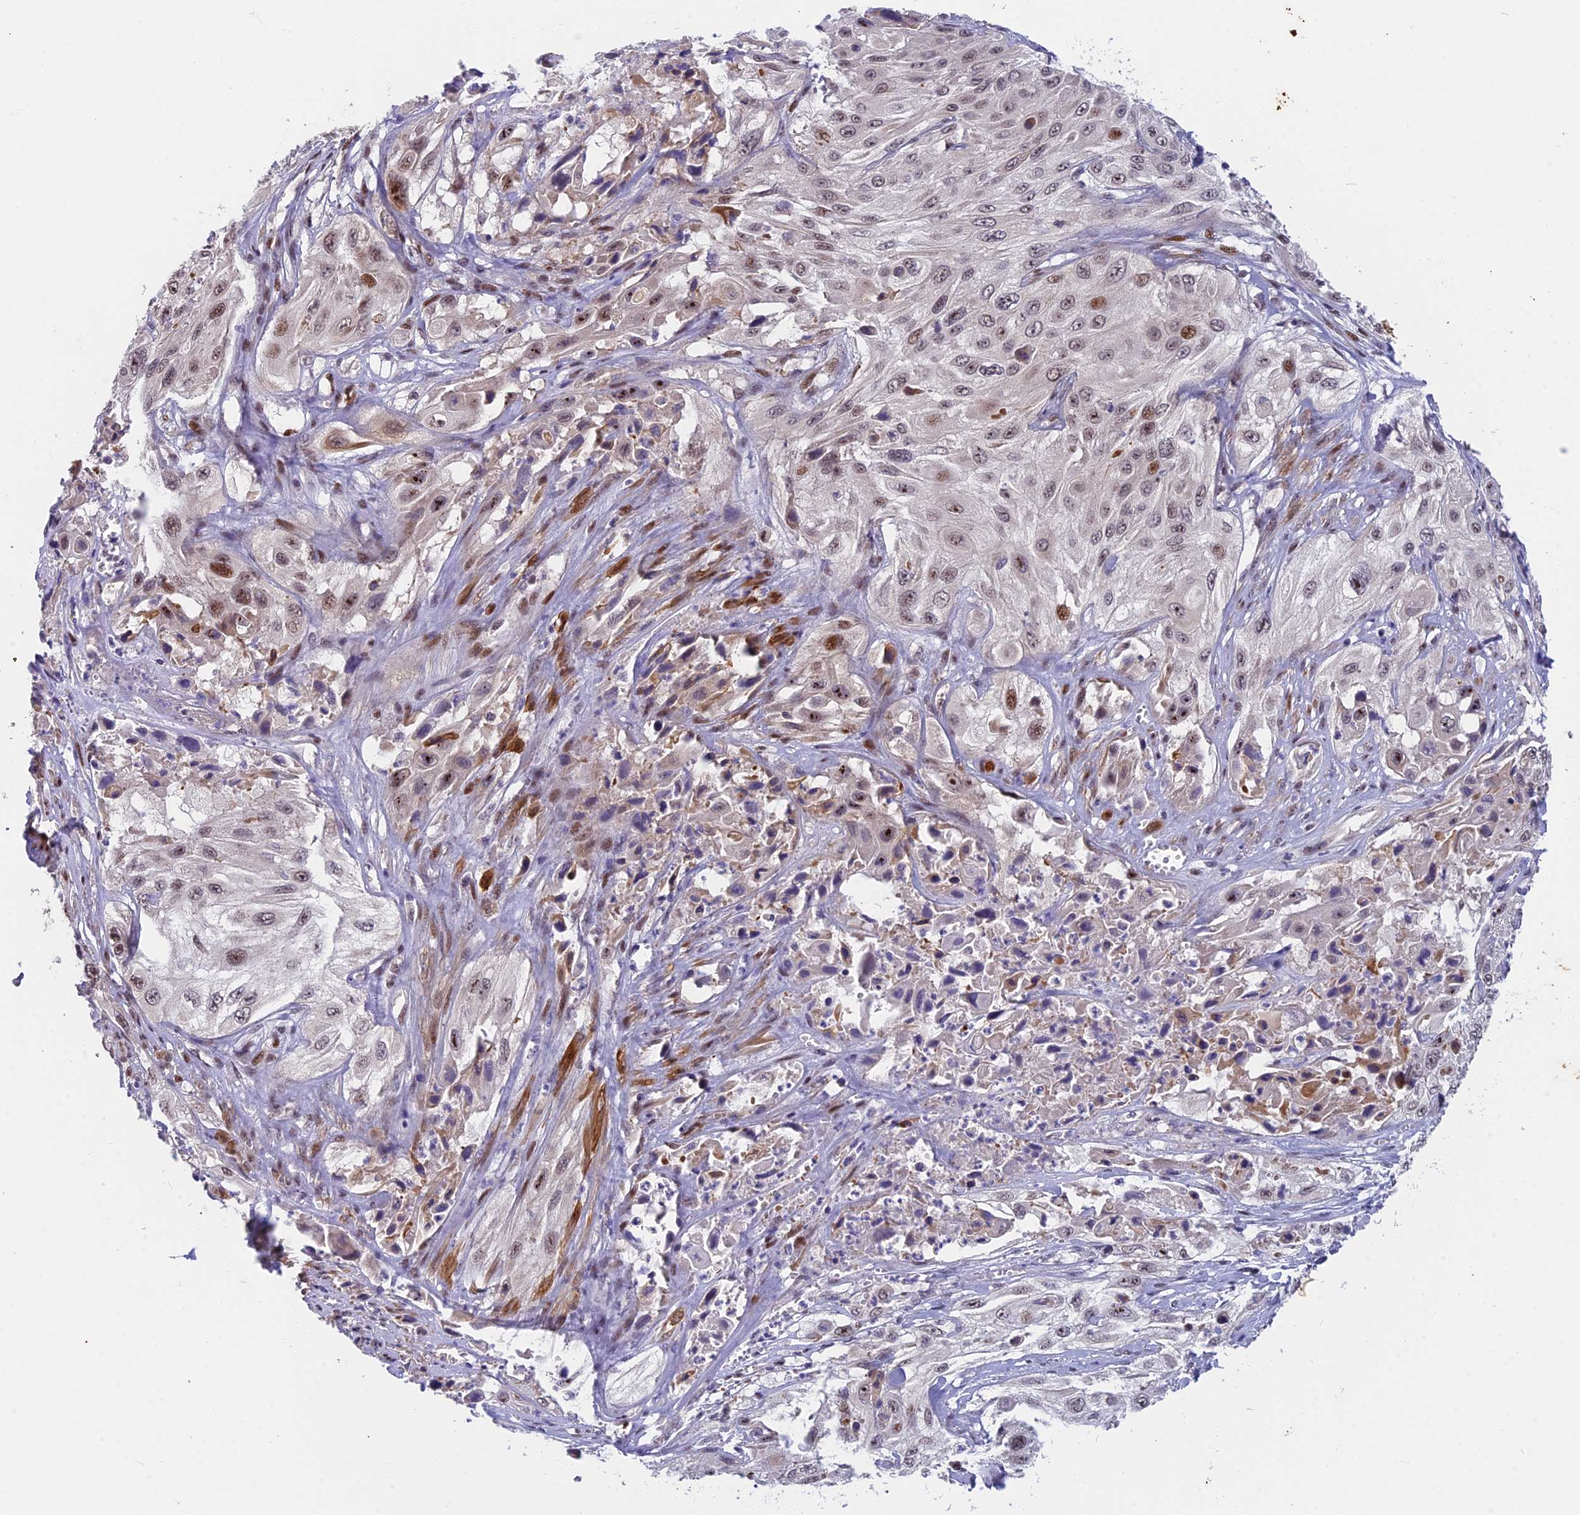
{"staining": {"intensity": "moderate", "quantity": "<25%", "location": "nuclear"}, "tissue": "cervical cancer", "cell_type": "Tumor cells", "image_type": "cancer", "snomed": [{"axis": "morphology", "description": "Squamous cell carcinoma, NOS"}, {"axis": "topography", "description": "Cervix"}], "caption": "Brown immunohistochemical staining in human cervical squamous cell carcinoma demonstrates moderate nuclear positivity in approximately <25% of tumor cells.", "gene": "ANKRD34B", "patient": {"sex": "female", "age": 42}}